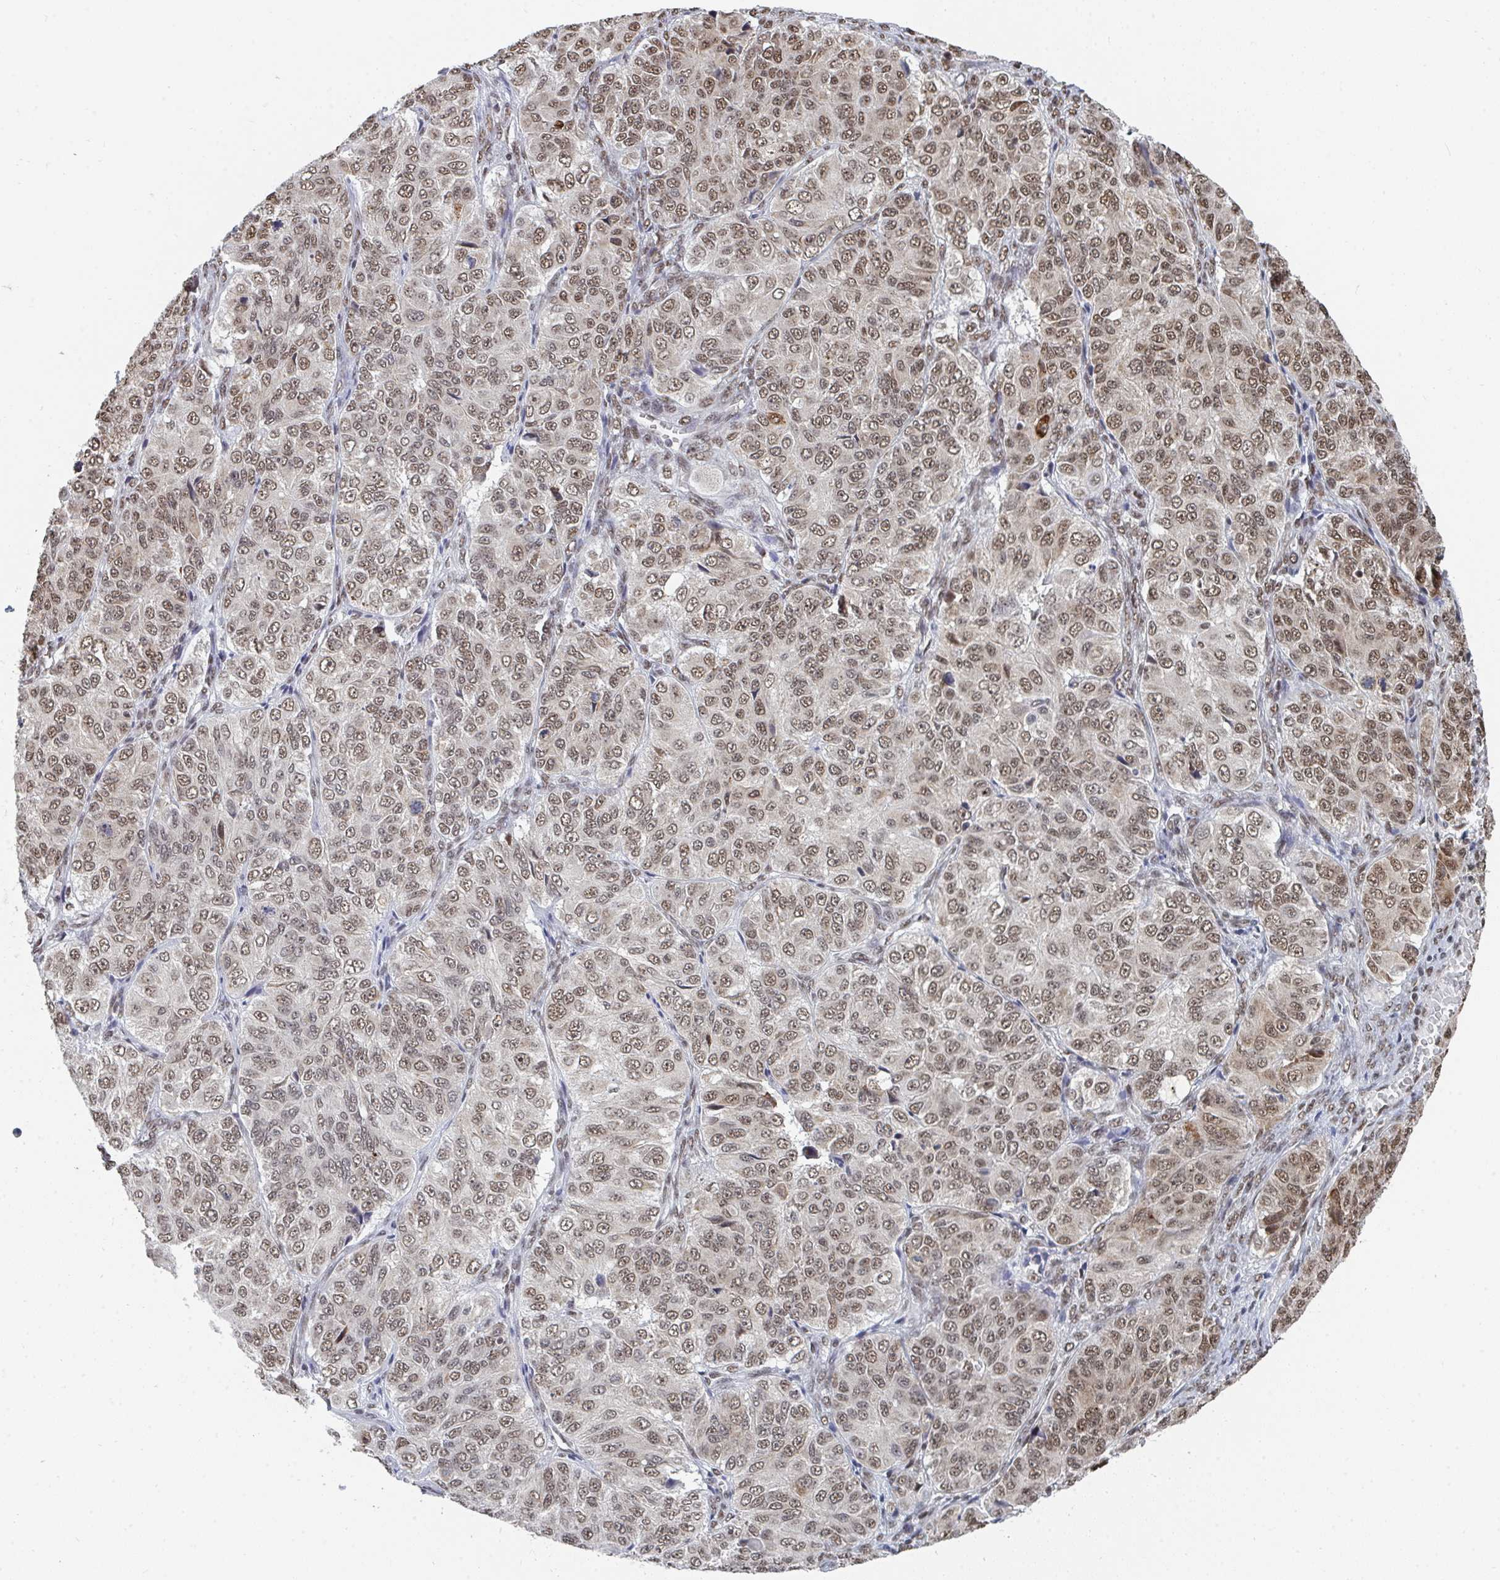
{"staining": {"intensity": "moderate", "quantity": ">75%", "location": "nuclear"}, "tissue": "ovarian cancer", "cell_type": "Tumor cells", "image_type": "cancer", "snomed": [{"axis": "morphology", "description": "Carcinoma, endometroid"}, {"axis": "topography", "description": "Ovary"}], "caption": "An immunohistochemistry (IHC) image of neoplastic tissue is shown. Protein staining in brown shows moderate nuclear positivity in ovarian cancer within tumor cells.", "gene": "MBNL1", "patient": {"sex": "female", "age": 51}}